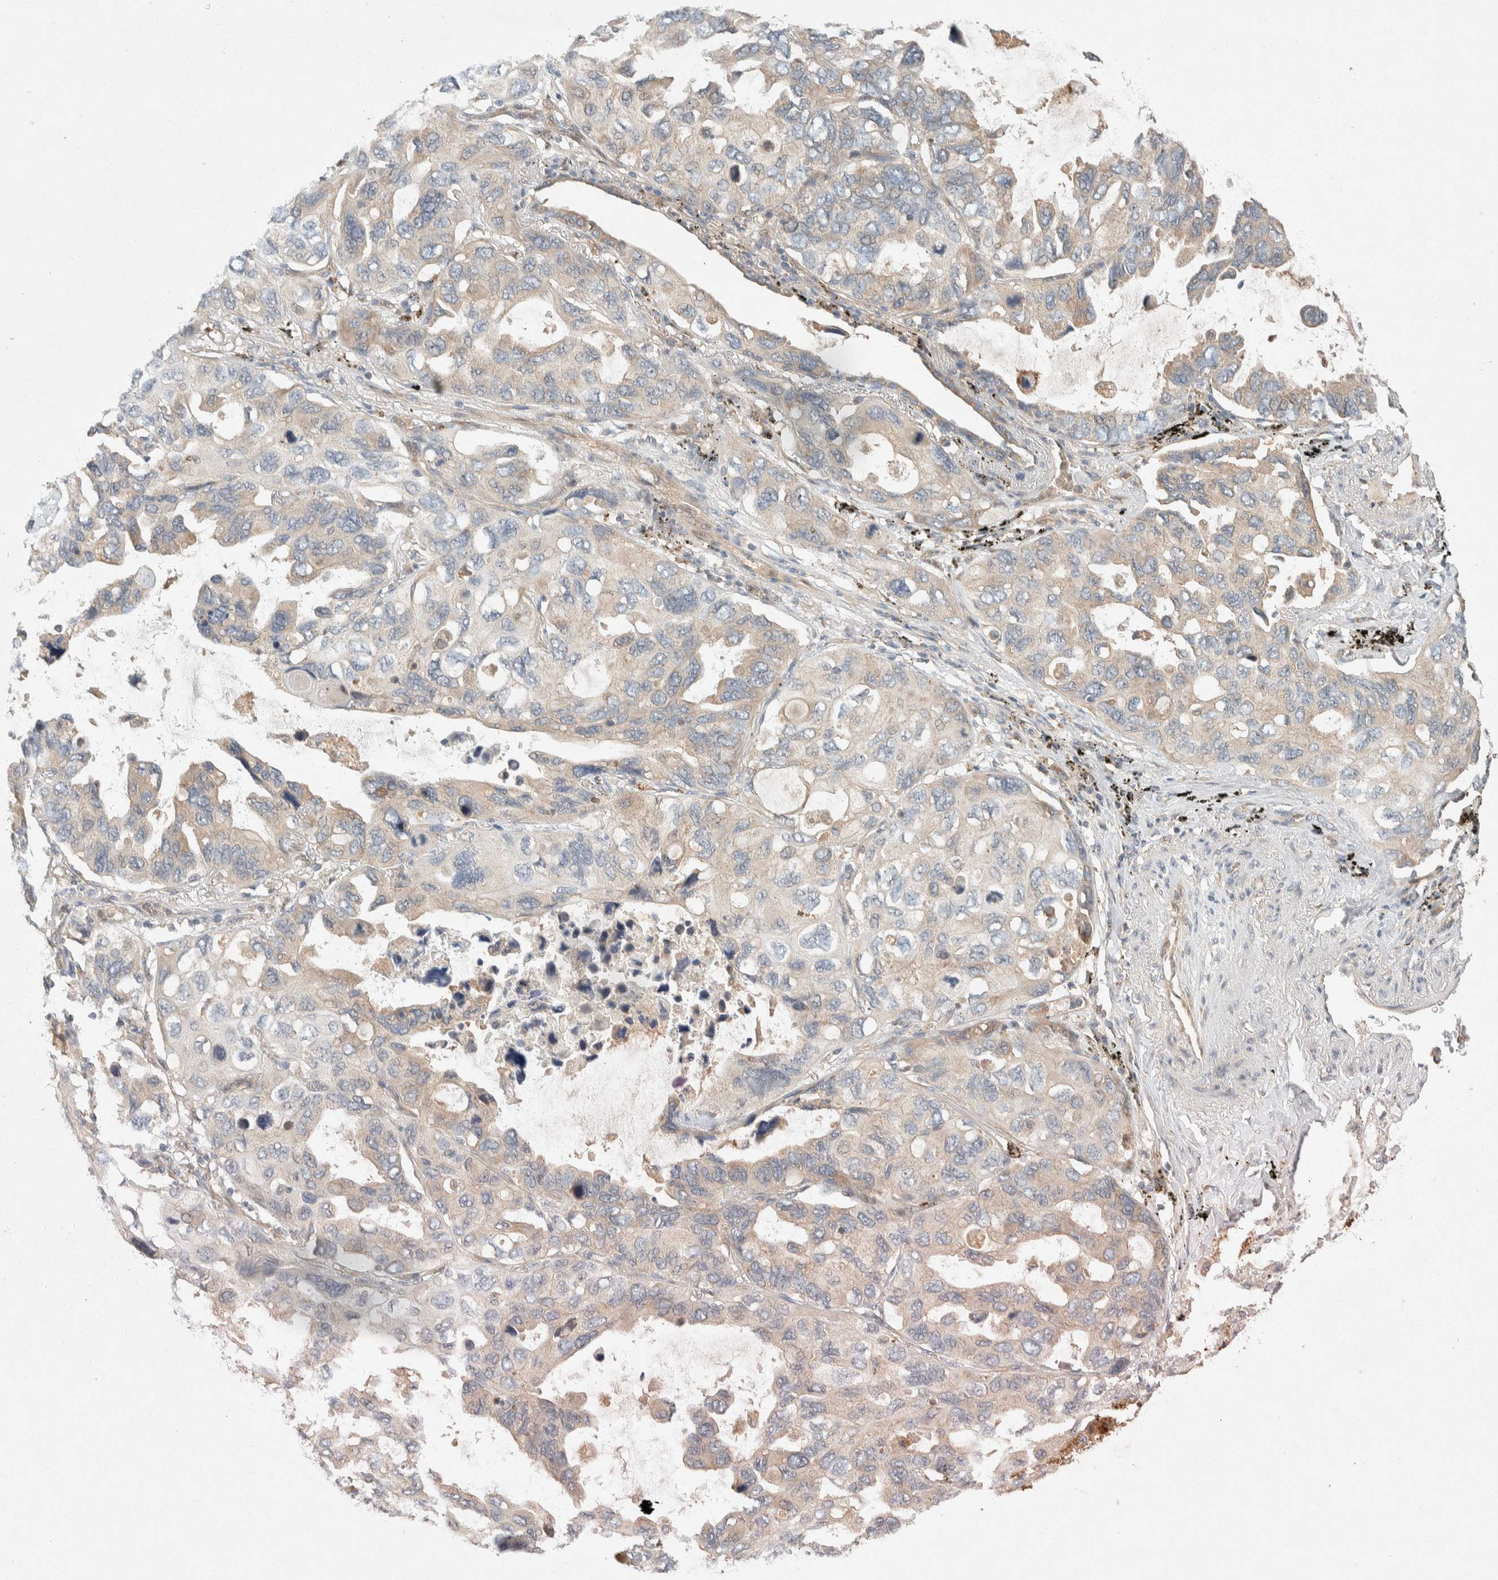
{"staining": {"intensity": "weak", "quantity": "<25%", "location": "cytoplasmic/membranous"}, "tissue": "lung cancer", "cell_type": "Tumor cells", "image_type": "cancer", "snomed": [{"axis": "morphology", "description": "Squamous cell carcinoma, NOS"}, {"axis": "topography", "description": "Lung"}], "caption": "Micrograph shows no protein positivity in tumor cells of squamous cell carcinoma (lung) tissue.", "gene": "PXK", "patient": {"sex": "female", "age": 73}}